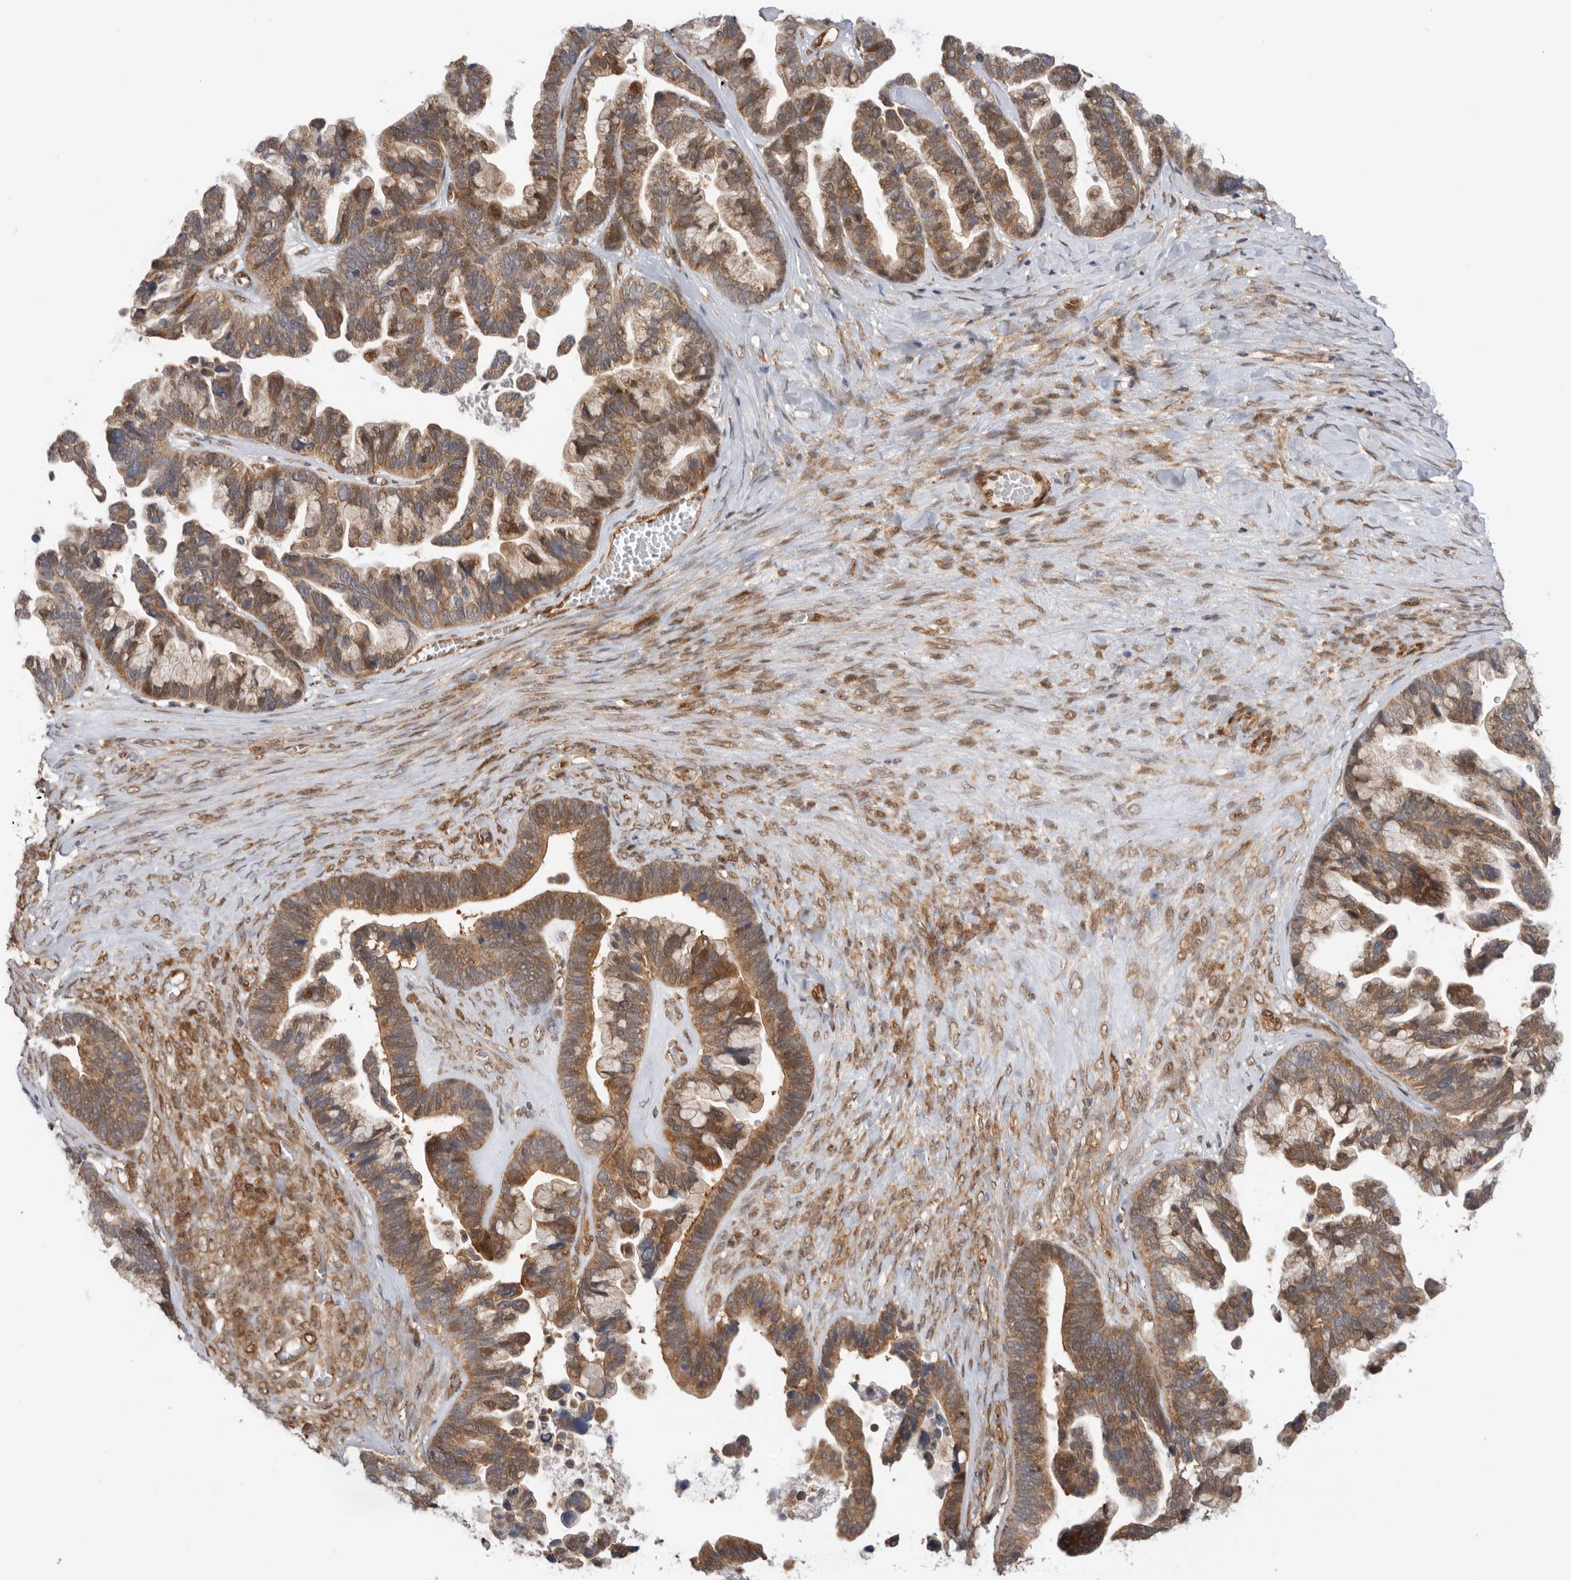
{"staining": {"intensity": "moderate", "quantity": ">75%", "location": "cytoplasmic/membranous"}, "tissue": "ovarian cancer", "cell_type": "Tumor cells", "image_type": "cancer", "snomed": [{"axis": "morphology", "description": "Cystadenocarcinoma, serous, NOS"}, {"axis": "topography", "description": "Ovary"}], "caption": "Serous cystadenocarcinoma (ovarian) was stained to show a protein in brown. There is medium levels of moderate cytoplasmic/membranous positivity in about >75% of tumor cells. (Brightfield microscopy of DAB IHC at high magnification).", "gene": "DCAF8", "patient": {"sex": "female", "age": 56}}